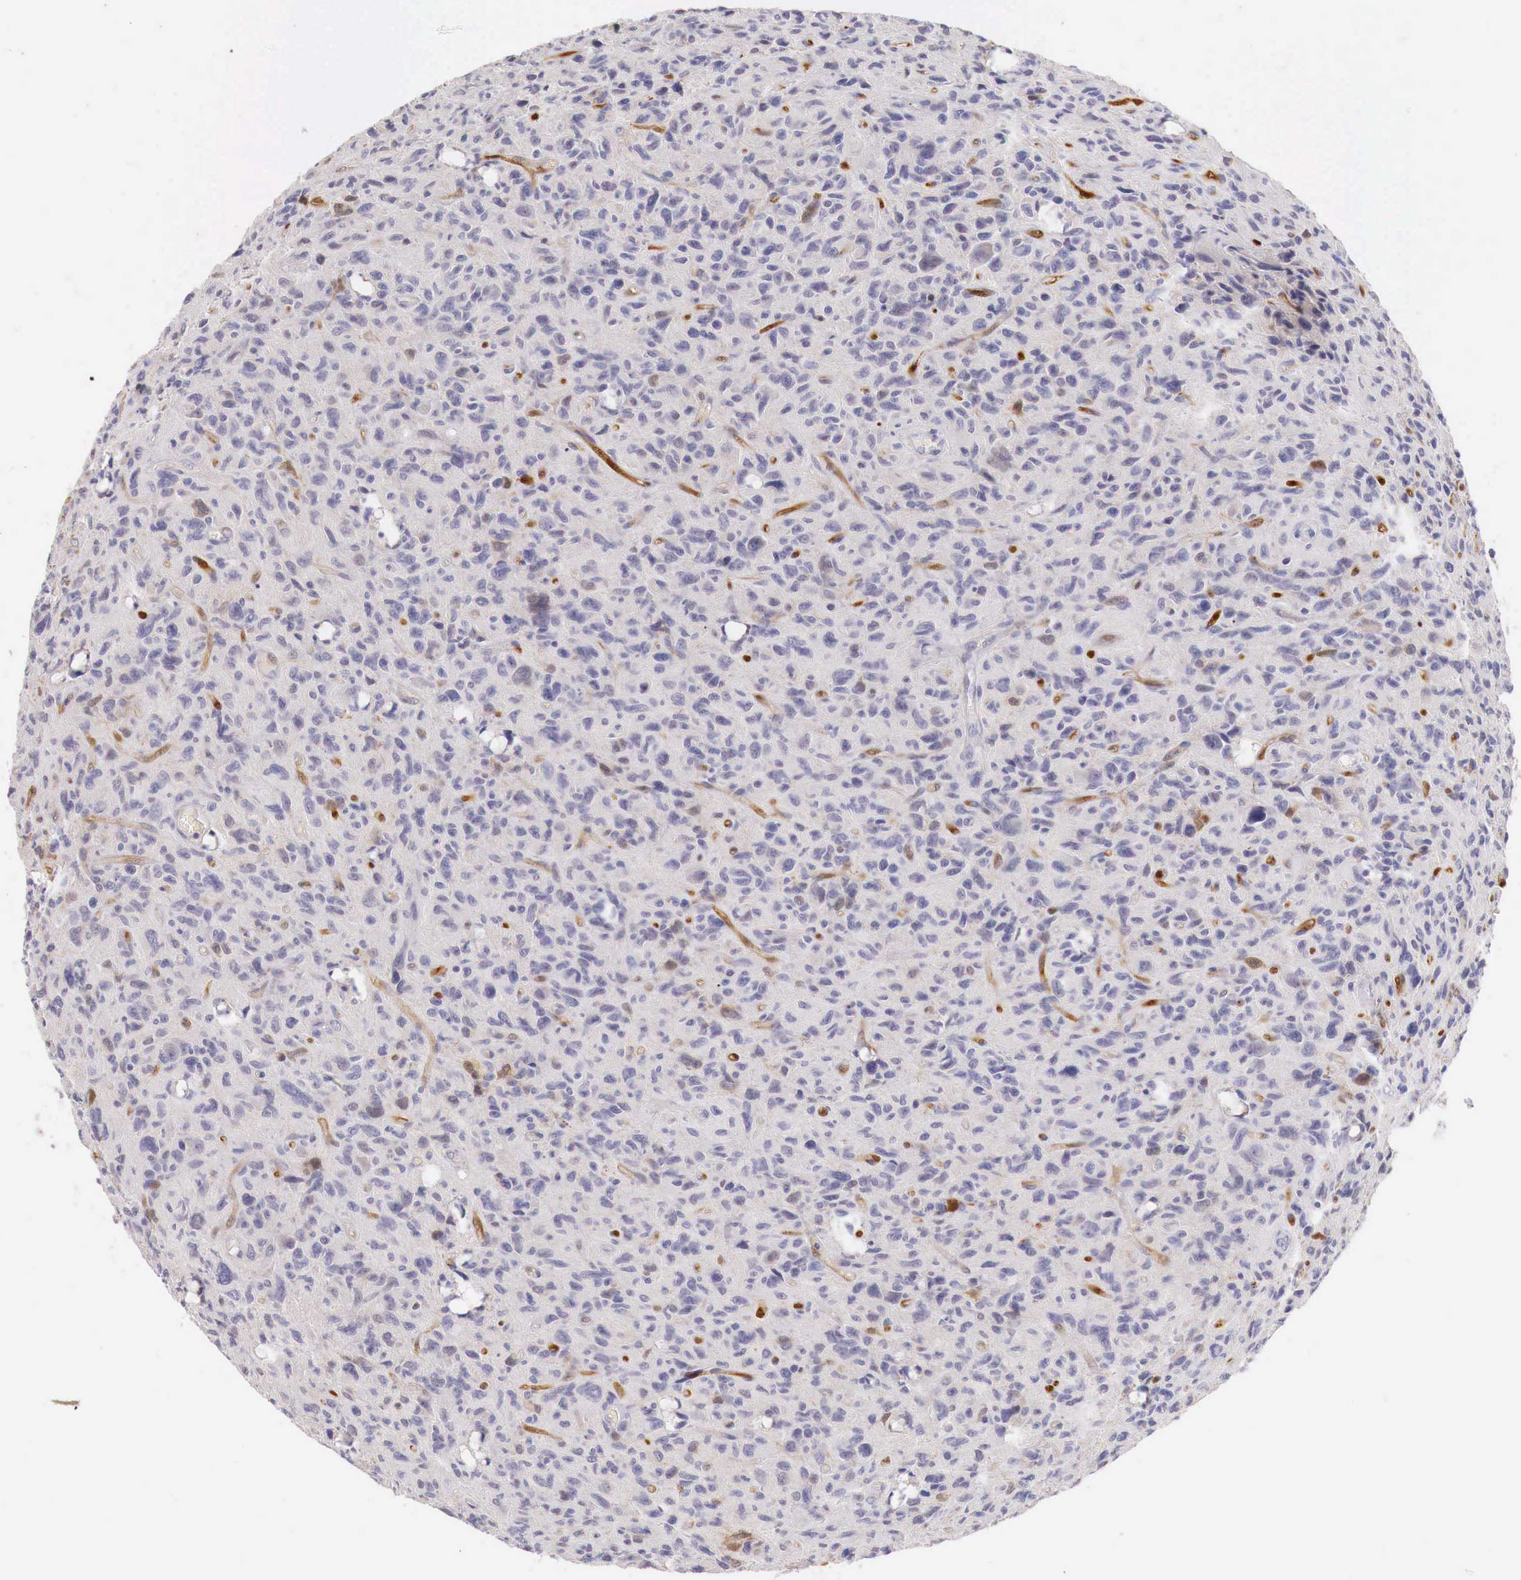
{"staining": {"intensity": "moderate", "quantity": "<25%", "location": "cytoplasmic/membranous,nuclear"}, "tissue": "glioma", "cell_type": "Tumor cells", "image_type": "cancer", "snomed": [{"axis": "morphology", "description": "Glioma, malignant, High grade"}, {"axis": "topography", "description": "Brain"}], "caption": "Immunohistochemistry staining of glioma, which reveals low levels of moderate cytoplasmic/membranous and nuclear expression in approximately <25% of tumor cells indicating moderate cytoplasmic/membranous and nuclear protein staining. The staining was performed using DAB (3,3'-diaminobenzidine) (brown) for protein detection and nuclei were counterstained in hematoxylin (blue).", "gene": "ITIH6", "patient": {"sex": "female", "age": 60}}